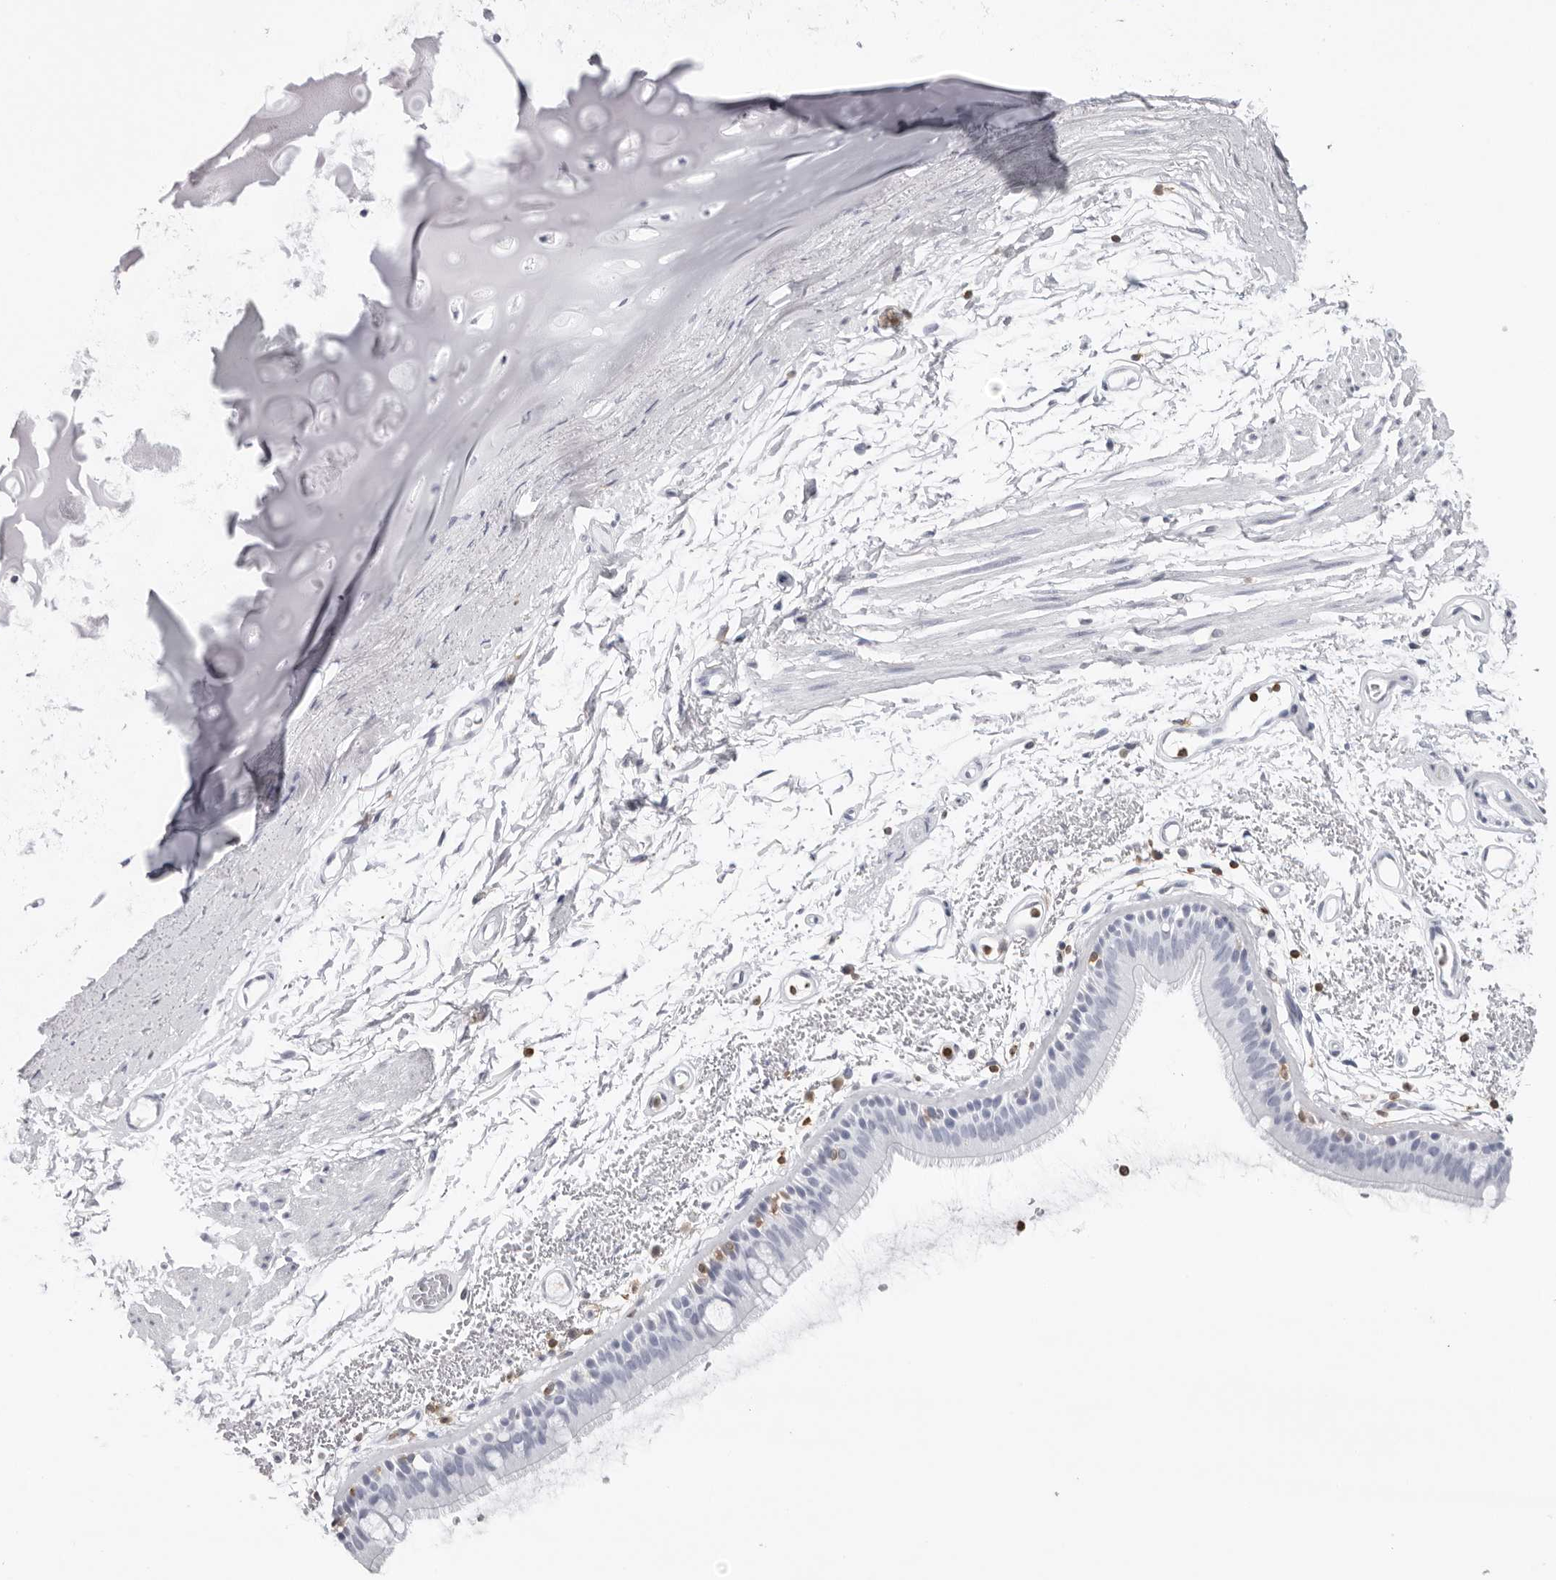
{"staining": {"intensity": "negative", "quantity": "none", "location": "none"}, "tissue": "bronchus", "cell_type": "Respiratory epithelial cells", "image_type": "normal", "snomed": [{"axis": "morphology", "description": "Normal tissue, NOS"}, {"axis": "topography", "description": "Lymph node"}, {"axis": "topography", "description": "Bronchus"}], "caption": "The image reveals no staining of respiratory epithelial cells in benign bronchus.", "gene": "FMNL1", "patient": {"sex": "female", "age": 70}}